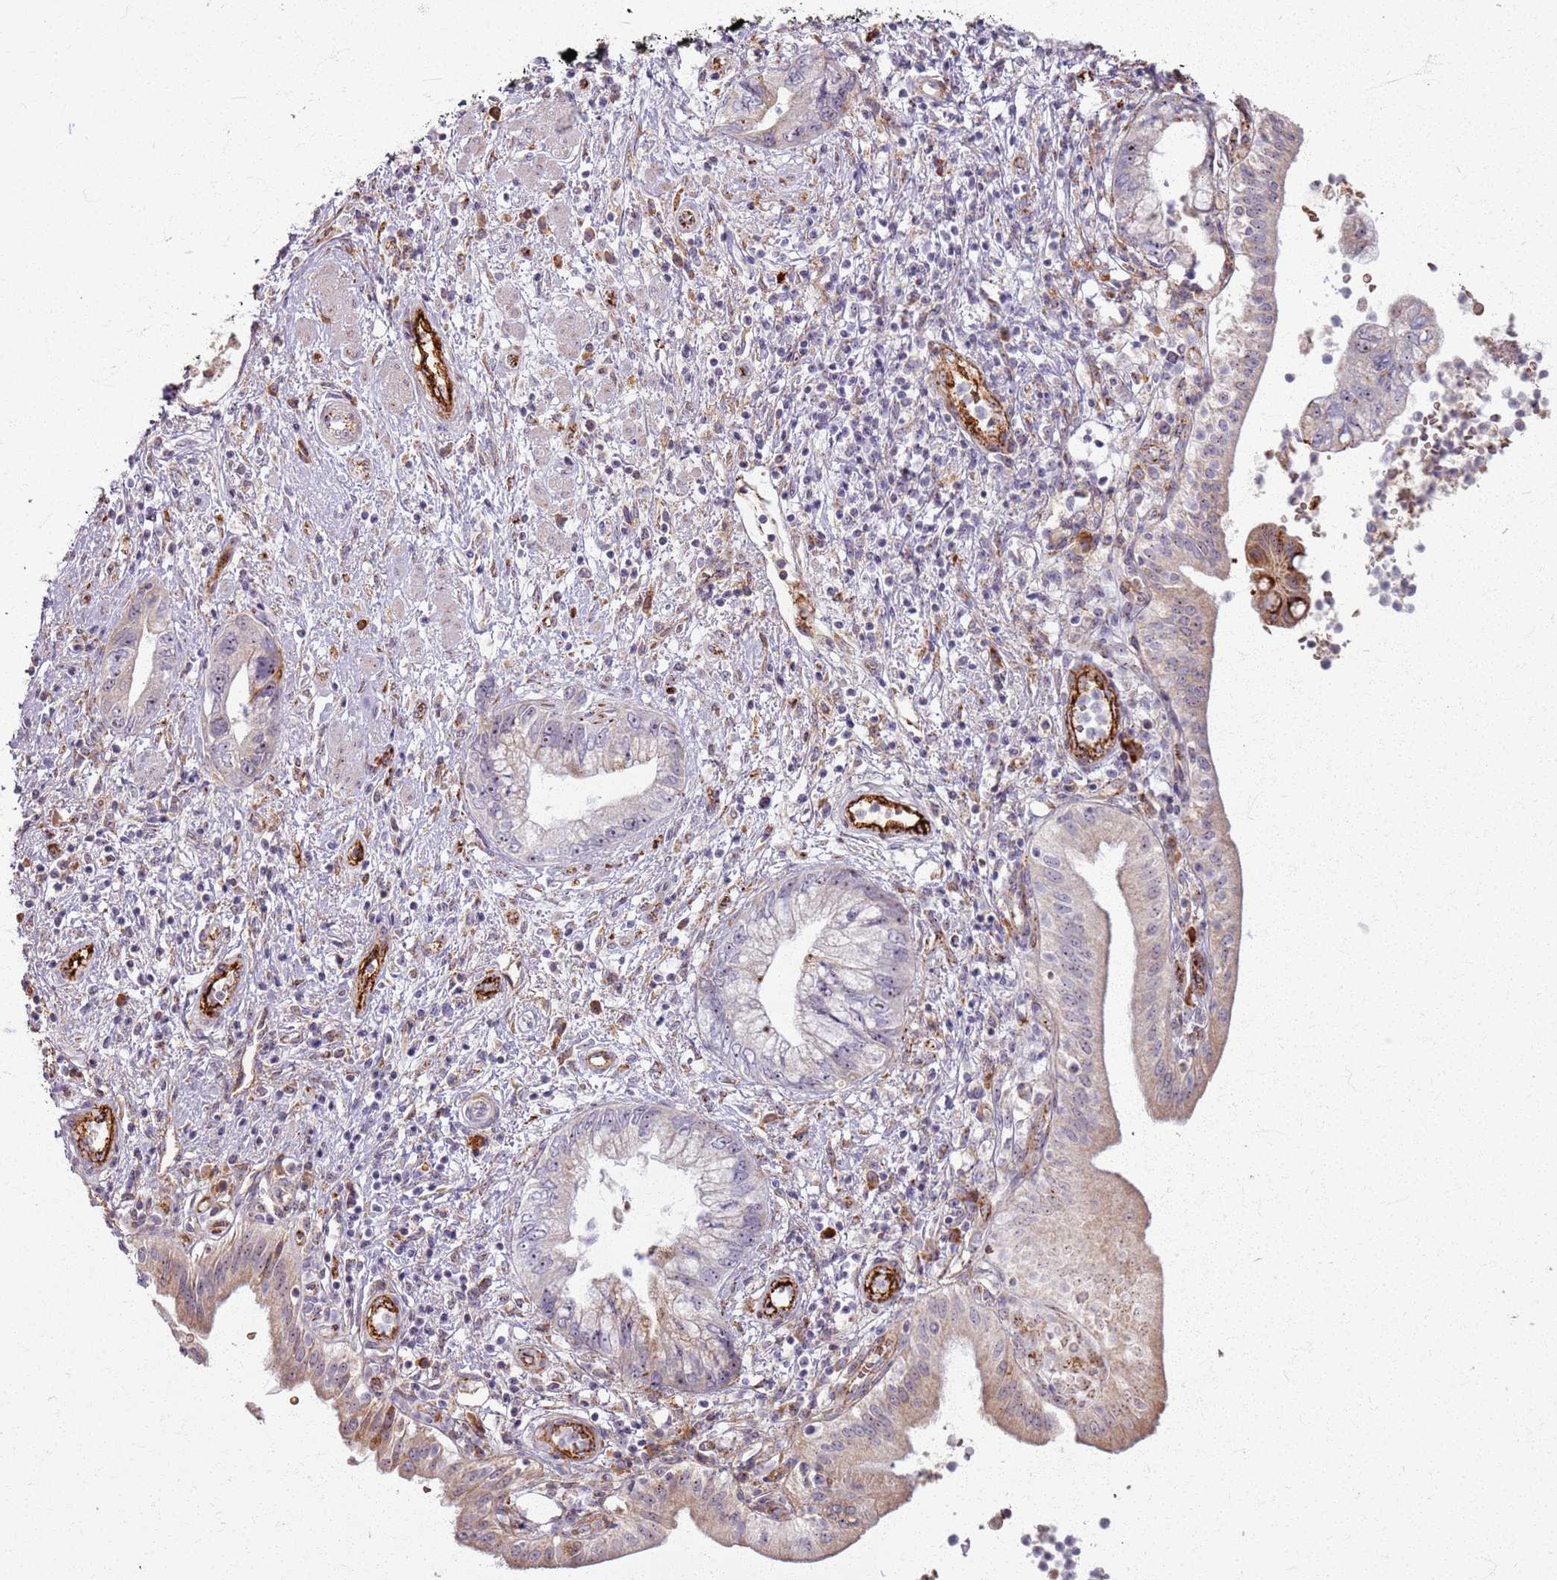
{"staining": {"intensity": "moderate", "quantity": "<25%", "location": "cytoplasmic/membranous,nuclear"}, "tissue": "pancreatic cancer", "cell_type": "Tumor cells", "image_type": "cancer", "snomed": [{"axis": "morphology", "description": "Adenocarcinoma, NOS"}, {"axis": "topography", "description": "Pancreas"}], "caption": "A histopathology image of adenocarcinoma (pancreatic) stained for a protein demonstrates moderate cytoplasmic/membranous and nuclear brown staining in tumor cells.", "gene": "KRI1", "patient": {"sex": "female", "age": 73}}